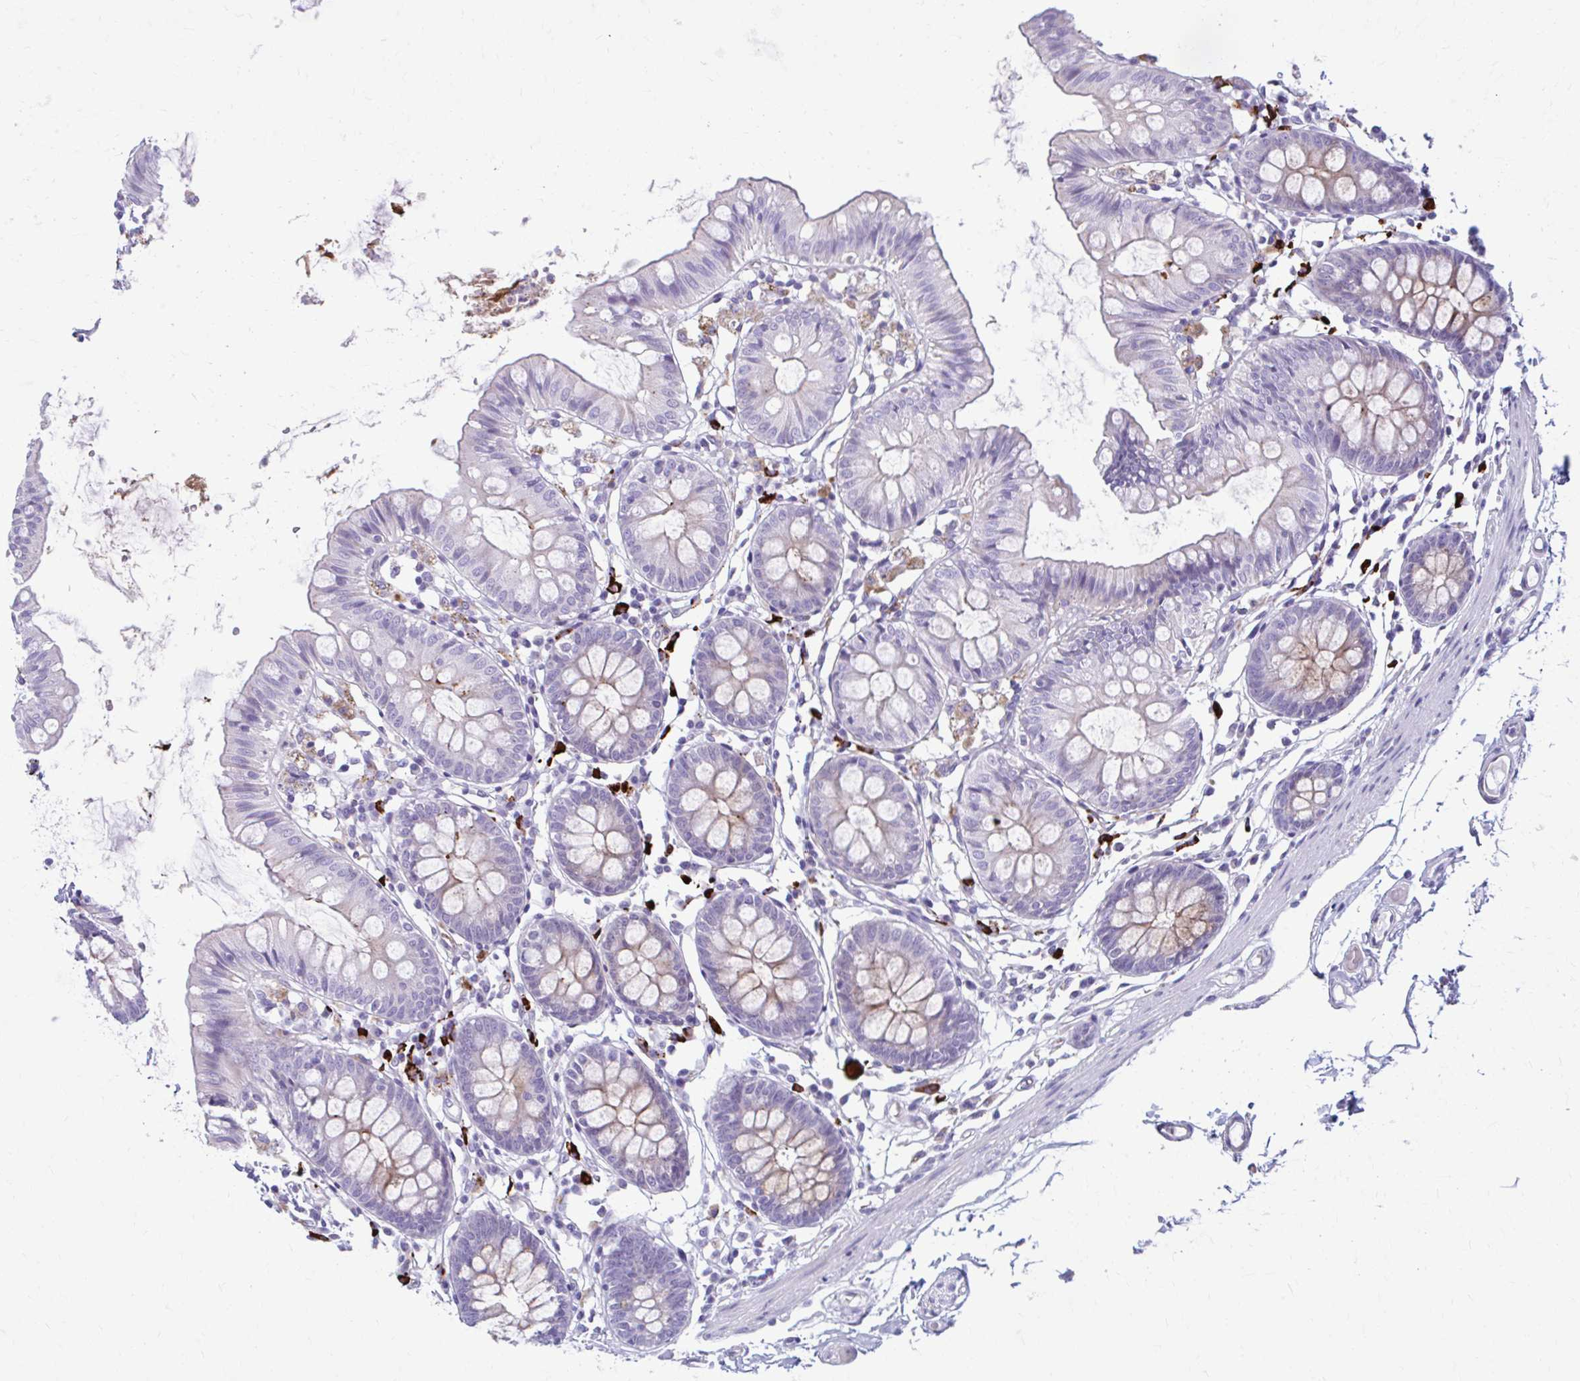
{"staining": {"intensity": "negative", "quantity": "none", "location": "none"}, "tissue": "colon", "cell_type": "Endothelial cells", "image_type": "normal", "snomed": [{"axis": "morphology", "description": "Normal tissue, NOS"}, {"axis": "topography", "description": "Colon"}], "caption": "A photomicrograph of human colon is negative for staining in endothelial cells.", "gene": "C12orf71", "patient": {"sex": "female", "age": 84}}